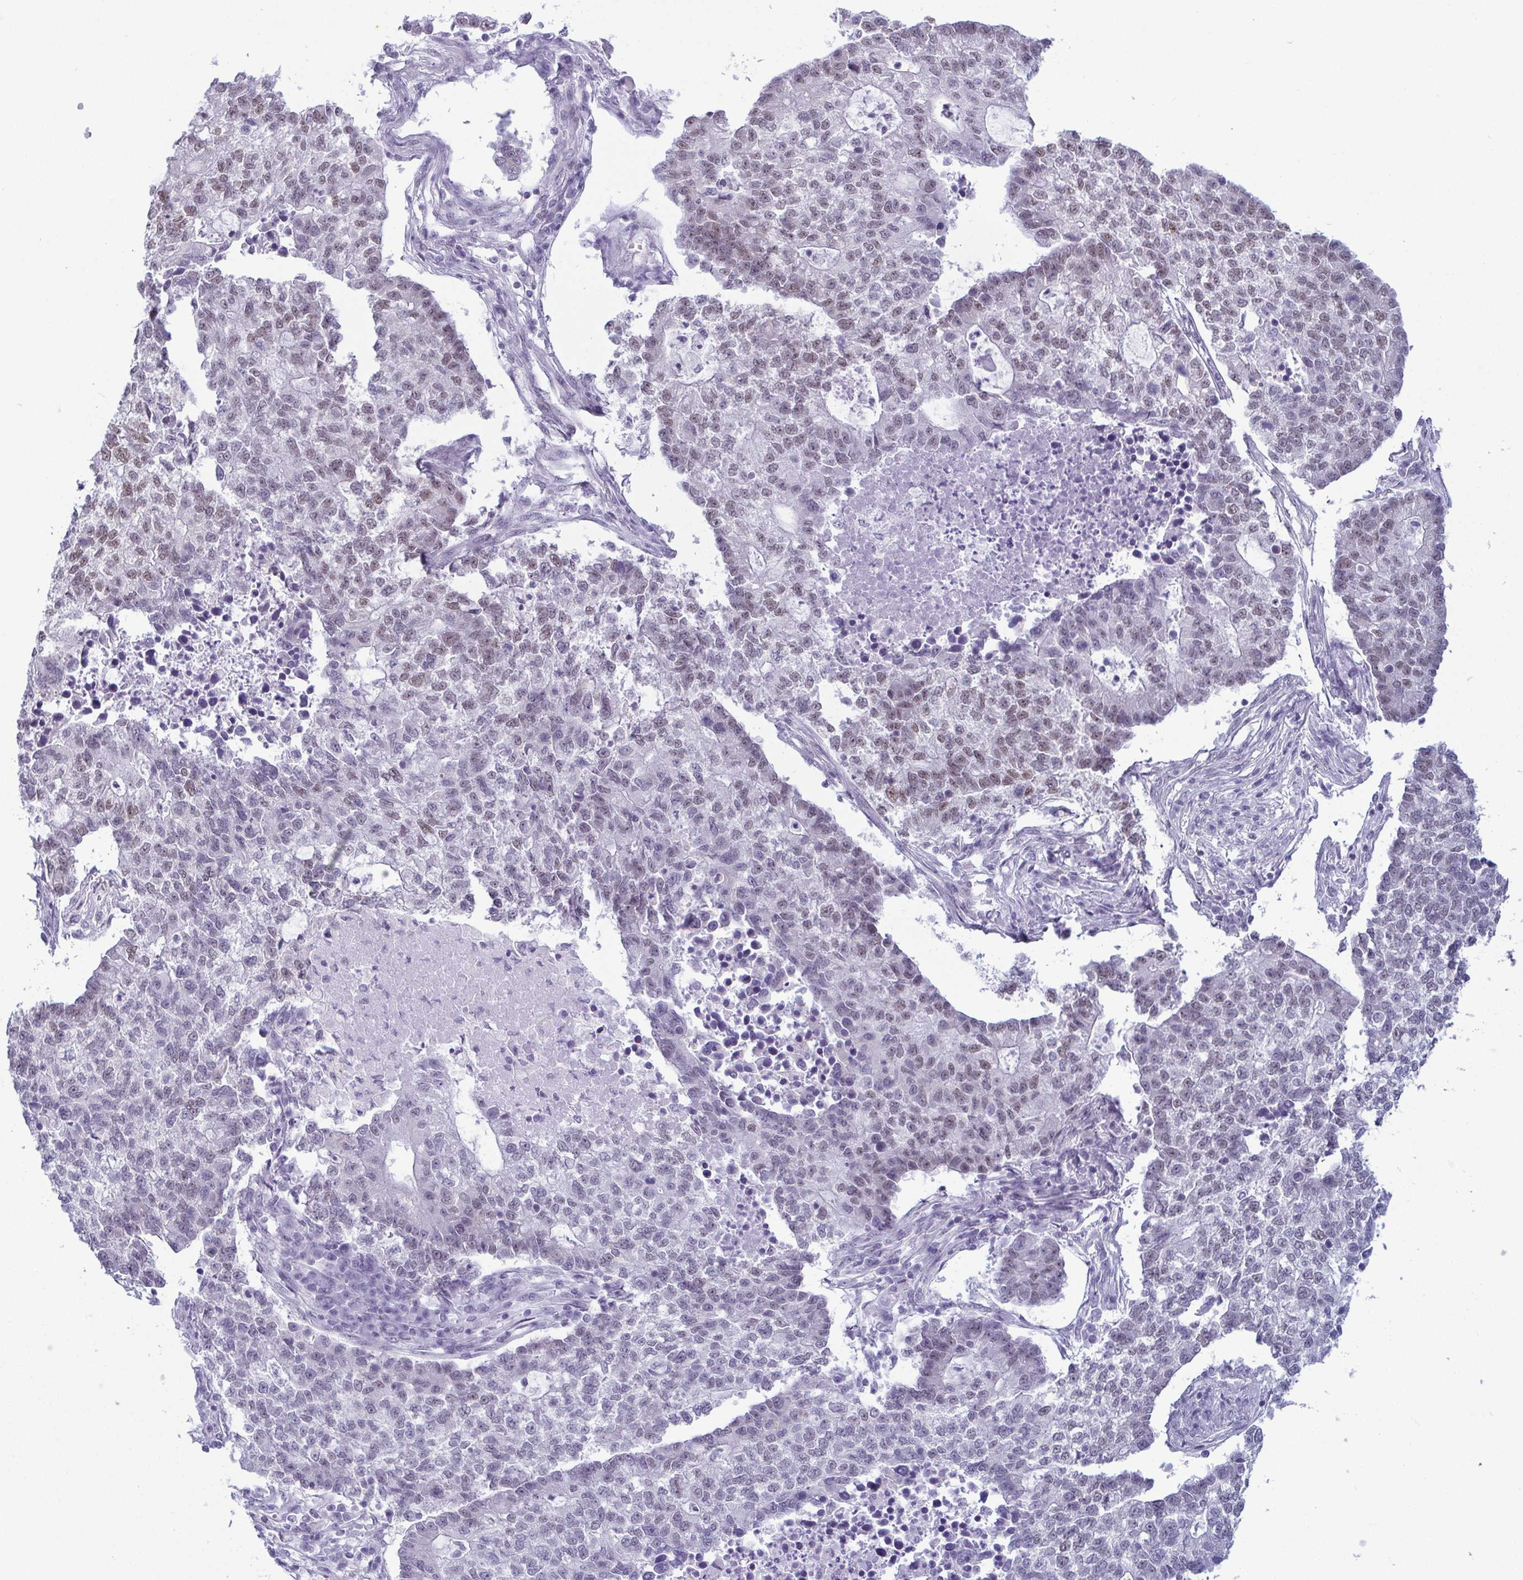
{"staining": {"intensity": "moderate", "quantity": "25%-75%", "location": "nuclear"}, "tissue": "lung cancer", "cell_type": "Tumor cells", "image_type": "cancer", "snomed": [{"axis": "morphology", "description": "Adenocarcinoma, NOS"}, {"axis": "topography", "description": "Lung"}], "caption": "Adenocarcinoma (lung) stained for a protein (brown) reveals moderate nuclear positive staining in about 25%-75% of tumor cells.", "gene": "RBM7", "patient": {"sex": "male", "age": 57}}